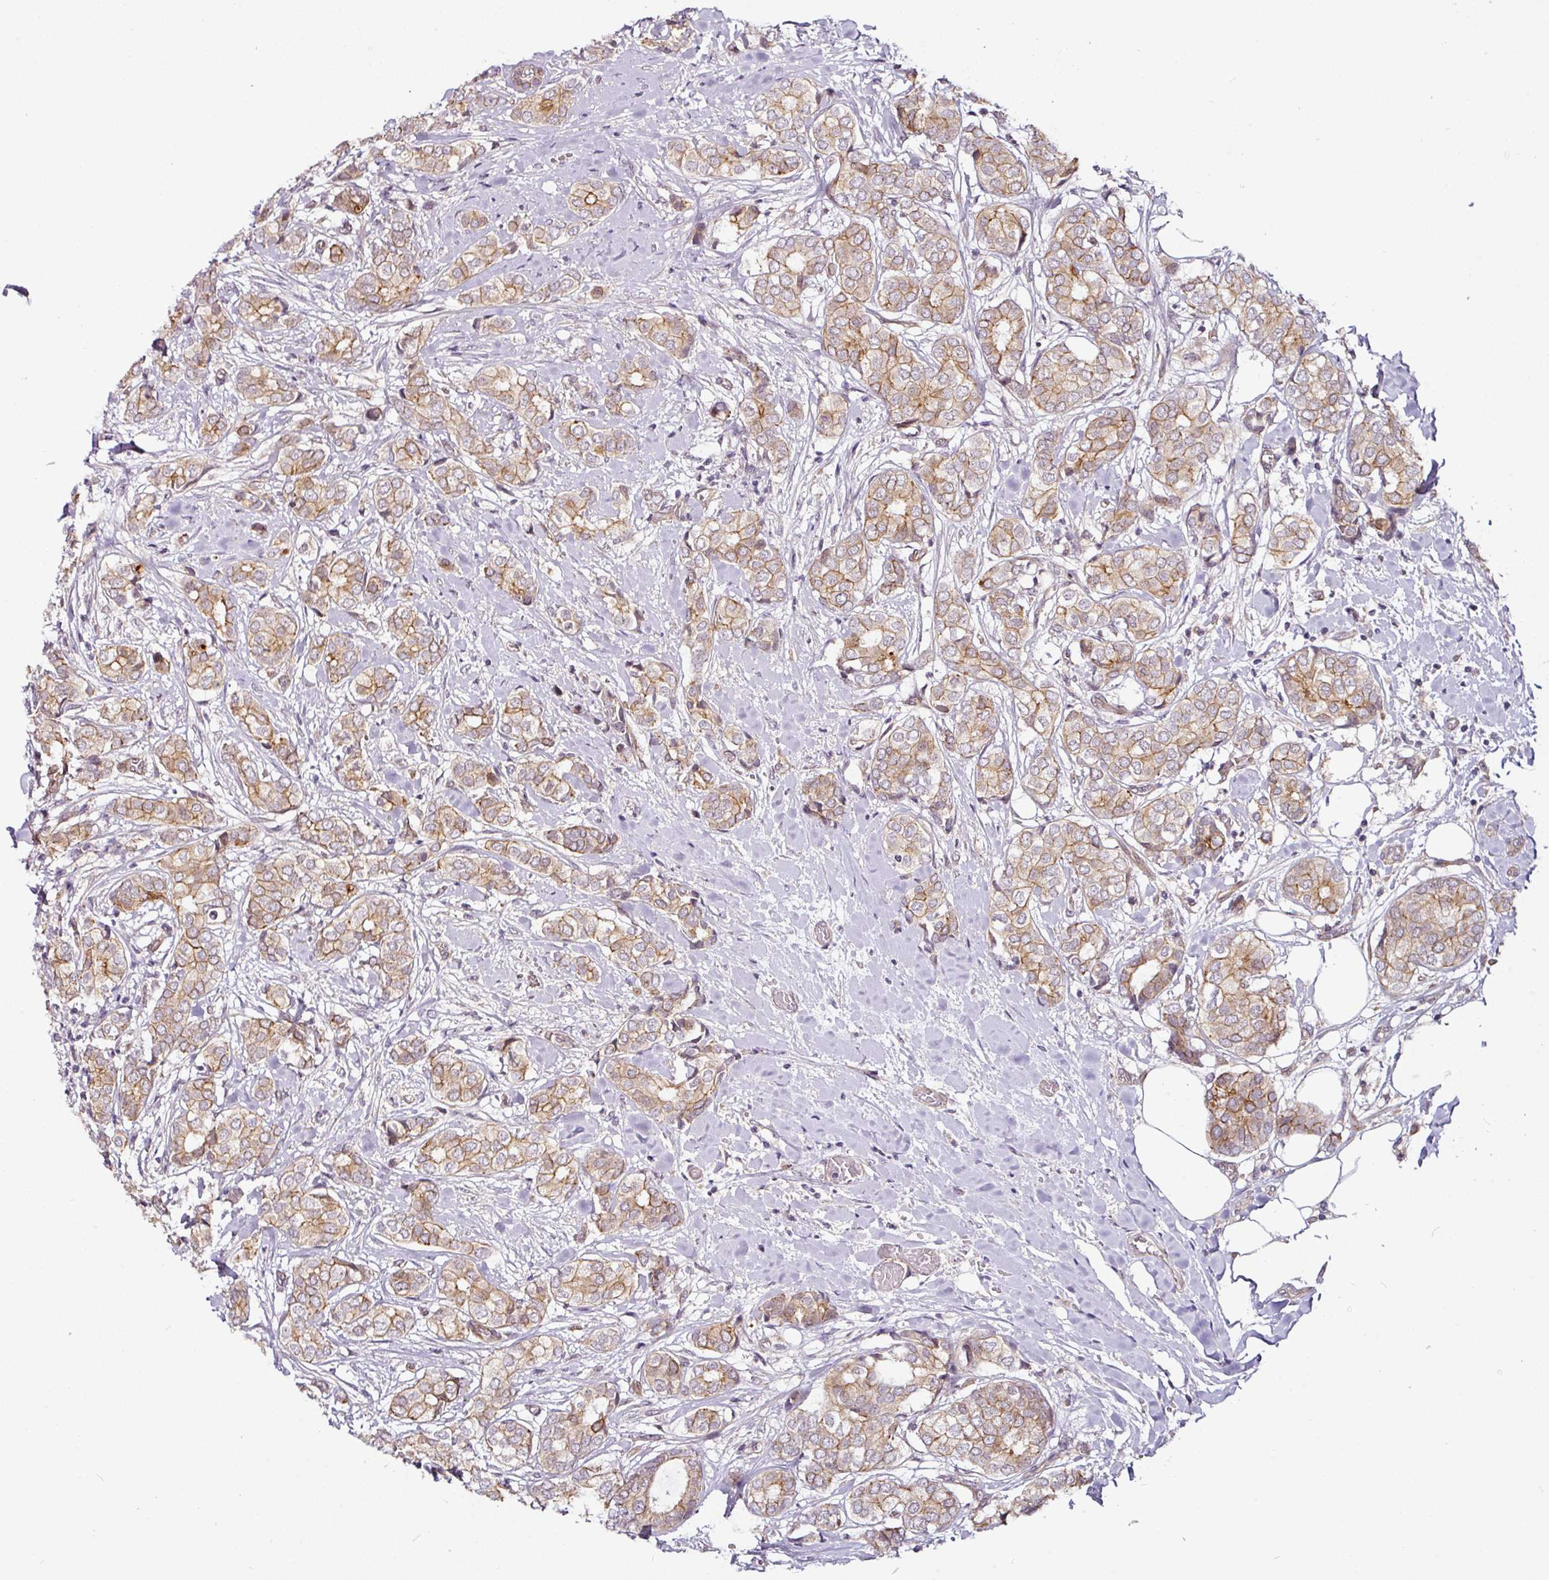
{"staining": {"intensity": "moderate", "quantity": ">75%", "location": "cytoplasmic/membranous"}, "tissue": "breast cancer", "cell_type": "Tumor cells", "image_type": "cancer", "snomed": [{"axis": "morphology", "description": "Duct carcinoma"}, {"axis": "topography", "description": "Breast"}], "caption": "Breast cancer (invasive ductal carcinoma) stained with immunohistochemistry demonstrates moderate cytoplasmic/membranous positivity in about >75% of tumor cells.", "gene": "DCAF13", "patient": {"sex": "female", "age": 73}}